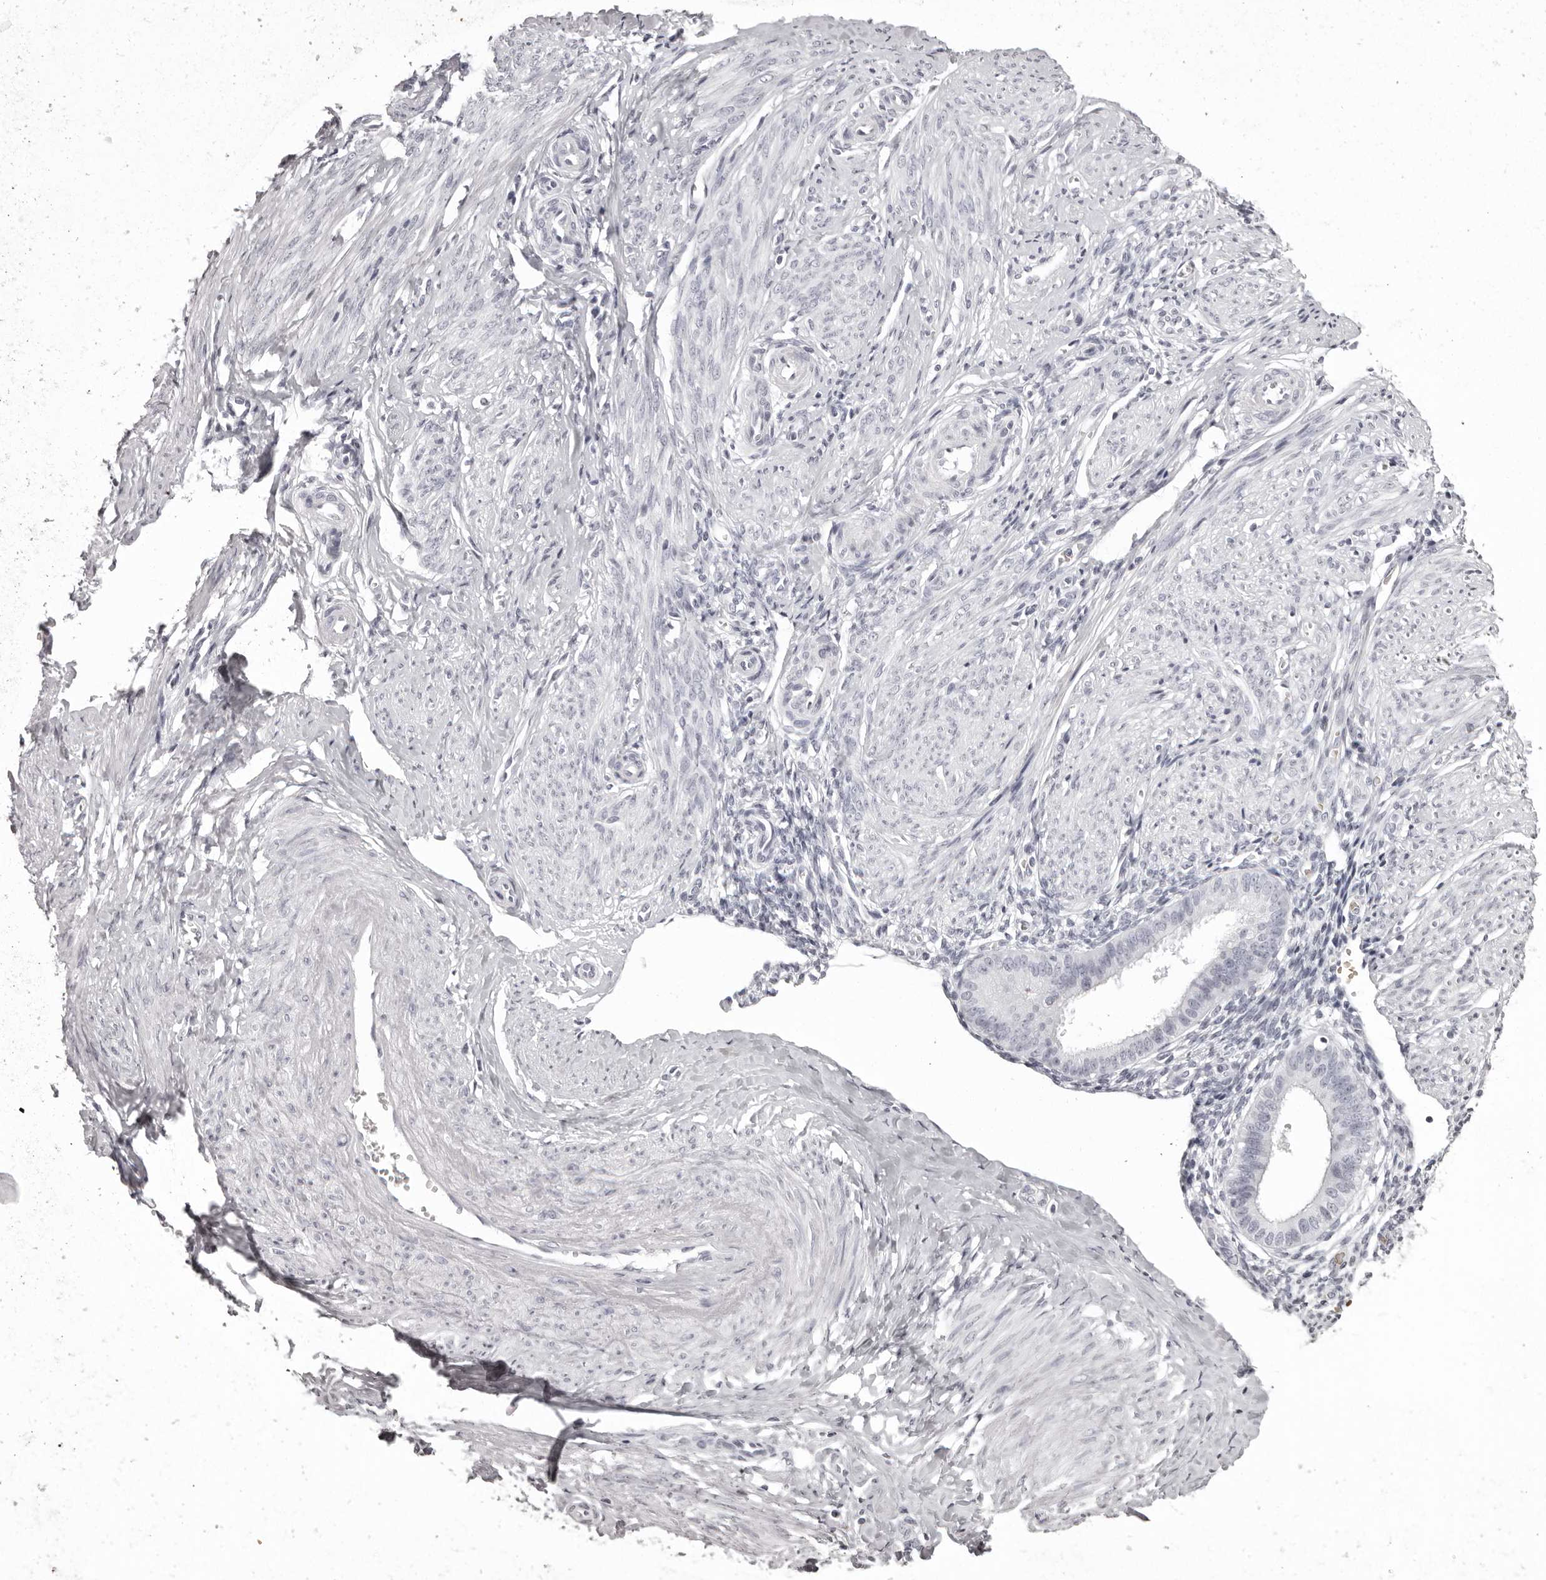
{"staining": {"intensity": "negative", "quantity": "none", "location": "none"}, "tissue": "endometrium", "cell_type": "Cells in endometrial stroma", "image_type": "normal", "snomed": [{"axis": "morphology", "description": "Normal tissue, NOS"}, {"axis": "topography", "description": "Uterus"}, {"axis": "topography", "description": "Endometrium"}], "caption": "Cells in endometrial stroma are negative for protein expression in unremarkable human endometrium. (Stains: DAB (3,3'-diaminobenzidine) immunohistochemistry with hematoxylin counter stain, Microscopy: brightfield microscopy at high magnification).", "gene": "C8orf74", "patient": {"sex": "female", "age": 48}}